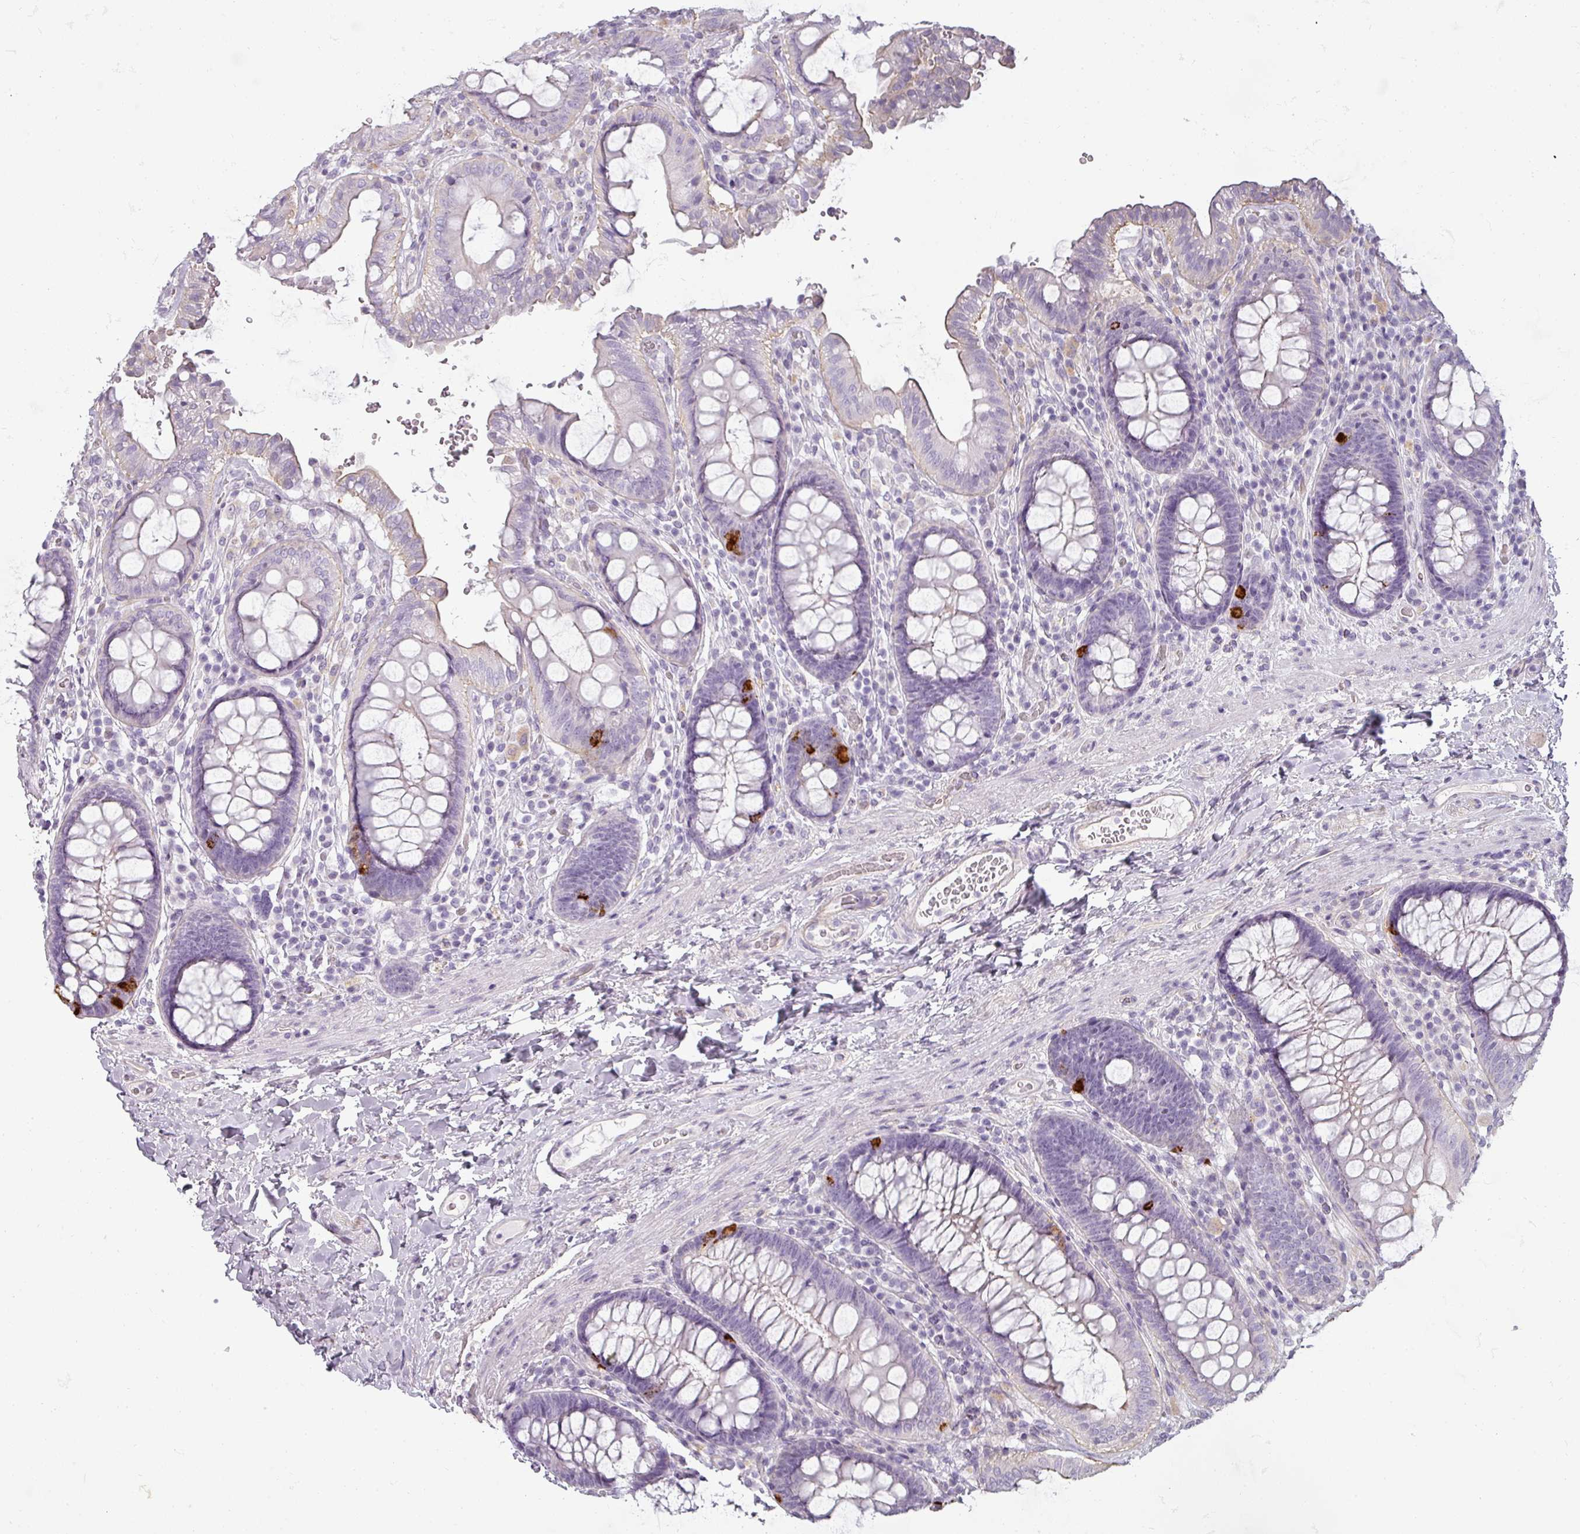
{"staining": {"intensity": "weak", "quantity": "25%-75%", "location": "cytoplasmic/membranous"}, "tissue": "colon", "cell_type": "Endothelial cells", "image_type": "normal", "snomed": [{"axis": "morphology", "description": "Normal tissue, NOS"}, {"axis": "topography", "description": "Colon"}], "caption": "Brown immunohistochemical staining in unremarkable colon demonstrates weak cytoplasmic/membranous expression in about 25%-75% of endothelial cells. Ihc stains the protein in brown and the nuclei are stained blue.", "gene": "ASB1", "patient": {"sex": "male", "age": 84}}